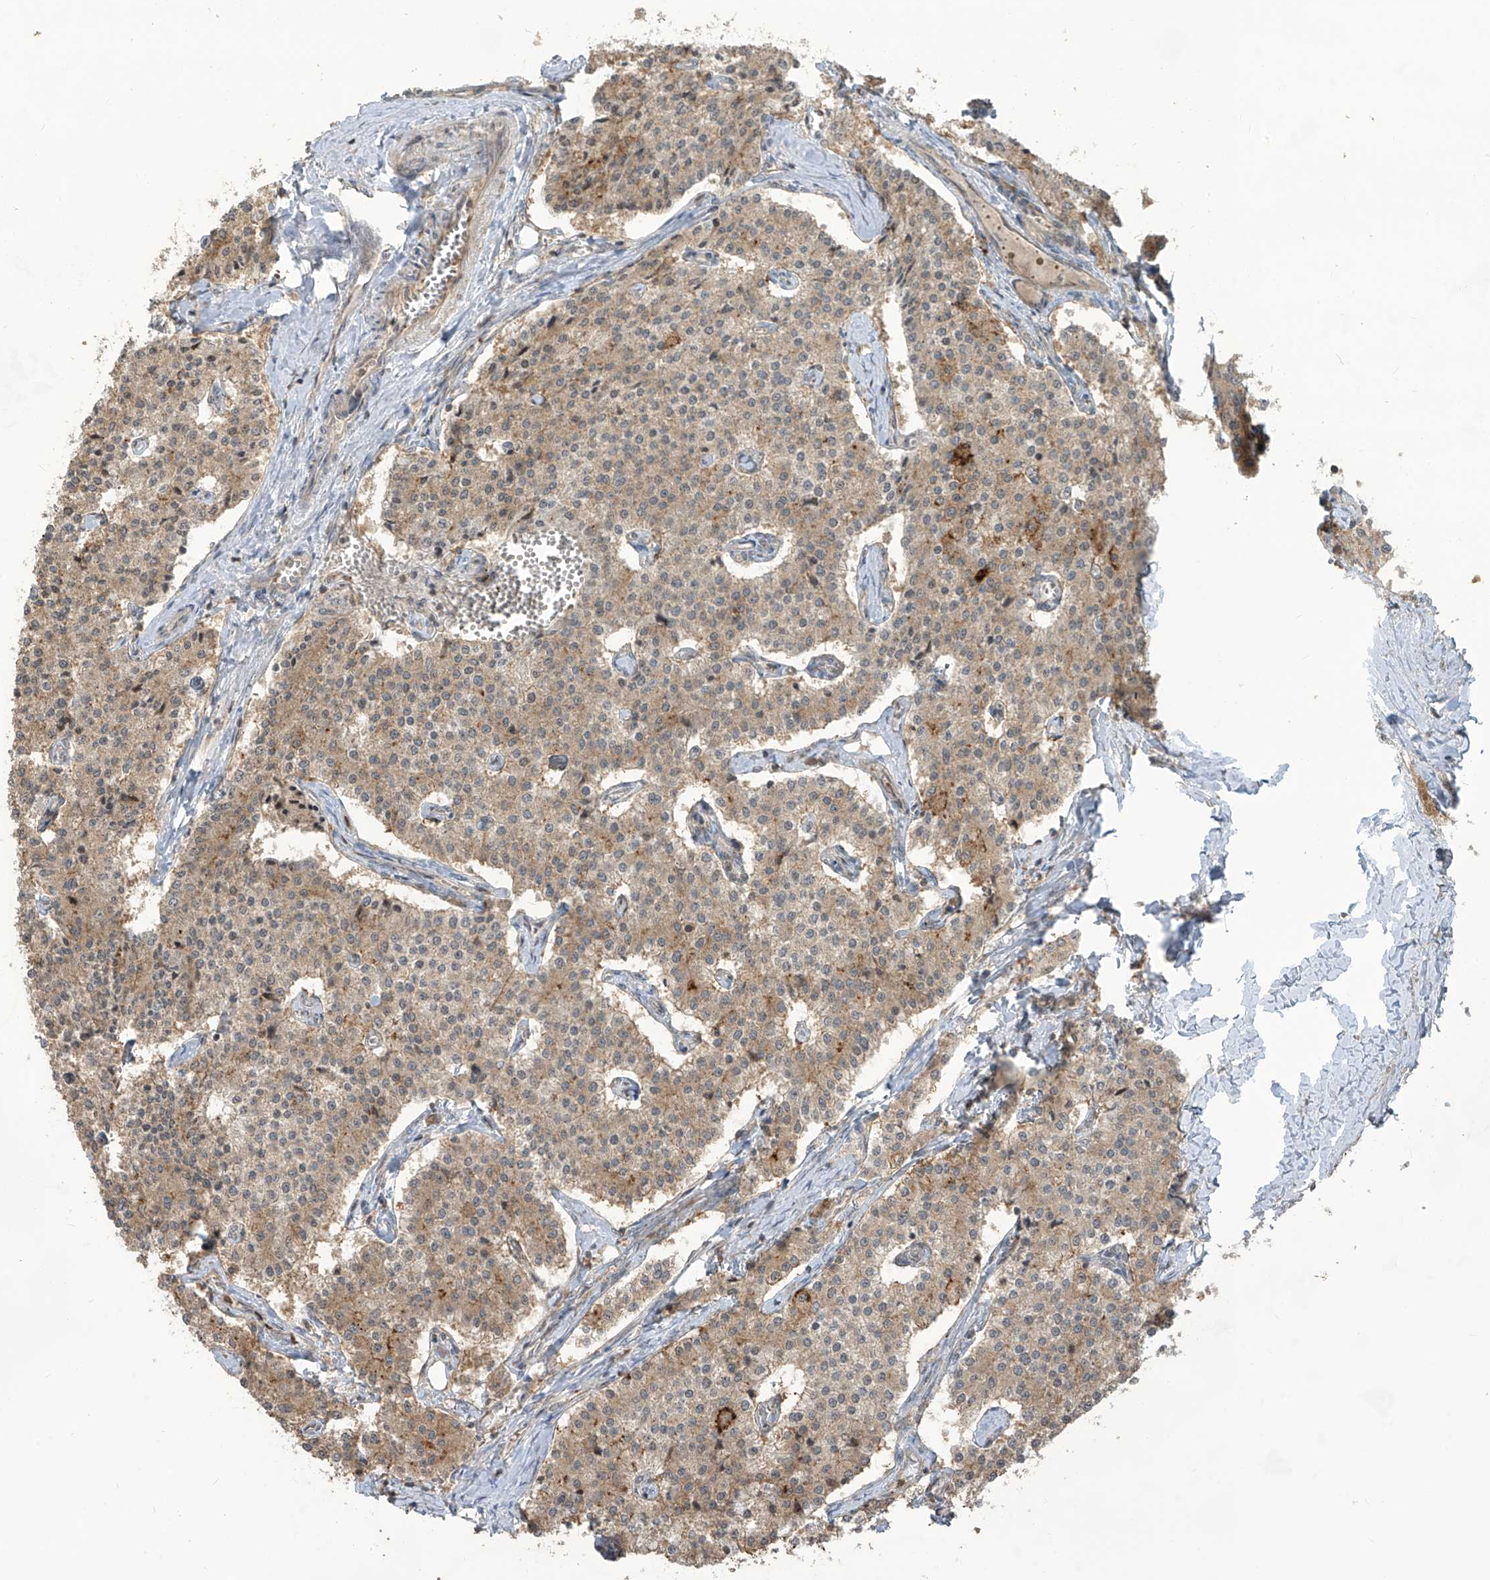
{"staining": {"intensity": "moderate", "quantity": ">75%", "location": "cytoplasmic/membranous"}, "tissue": "carcinoid", "cell_type": "Tumor cells", "image_type": "cancer", "snomed": [{"axis": "morphology", "description": "Carcinoid, malignant, NOS"}, {"axis": "topography", "description": "Colon"}], "caption": "The immunohistochemical stain highlights moderate cytoplasmic/membranous staining in tumor cells of carcinoid (malignant) tissue. (Brightfield microscopy of DAB IHC at high magnification).", "gene": "CARF", "patient": {"sex": "female", "age": 52}}